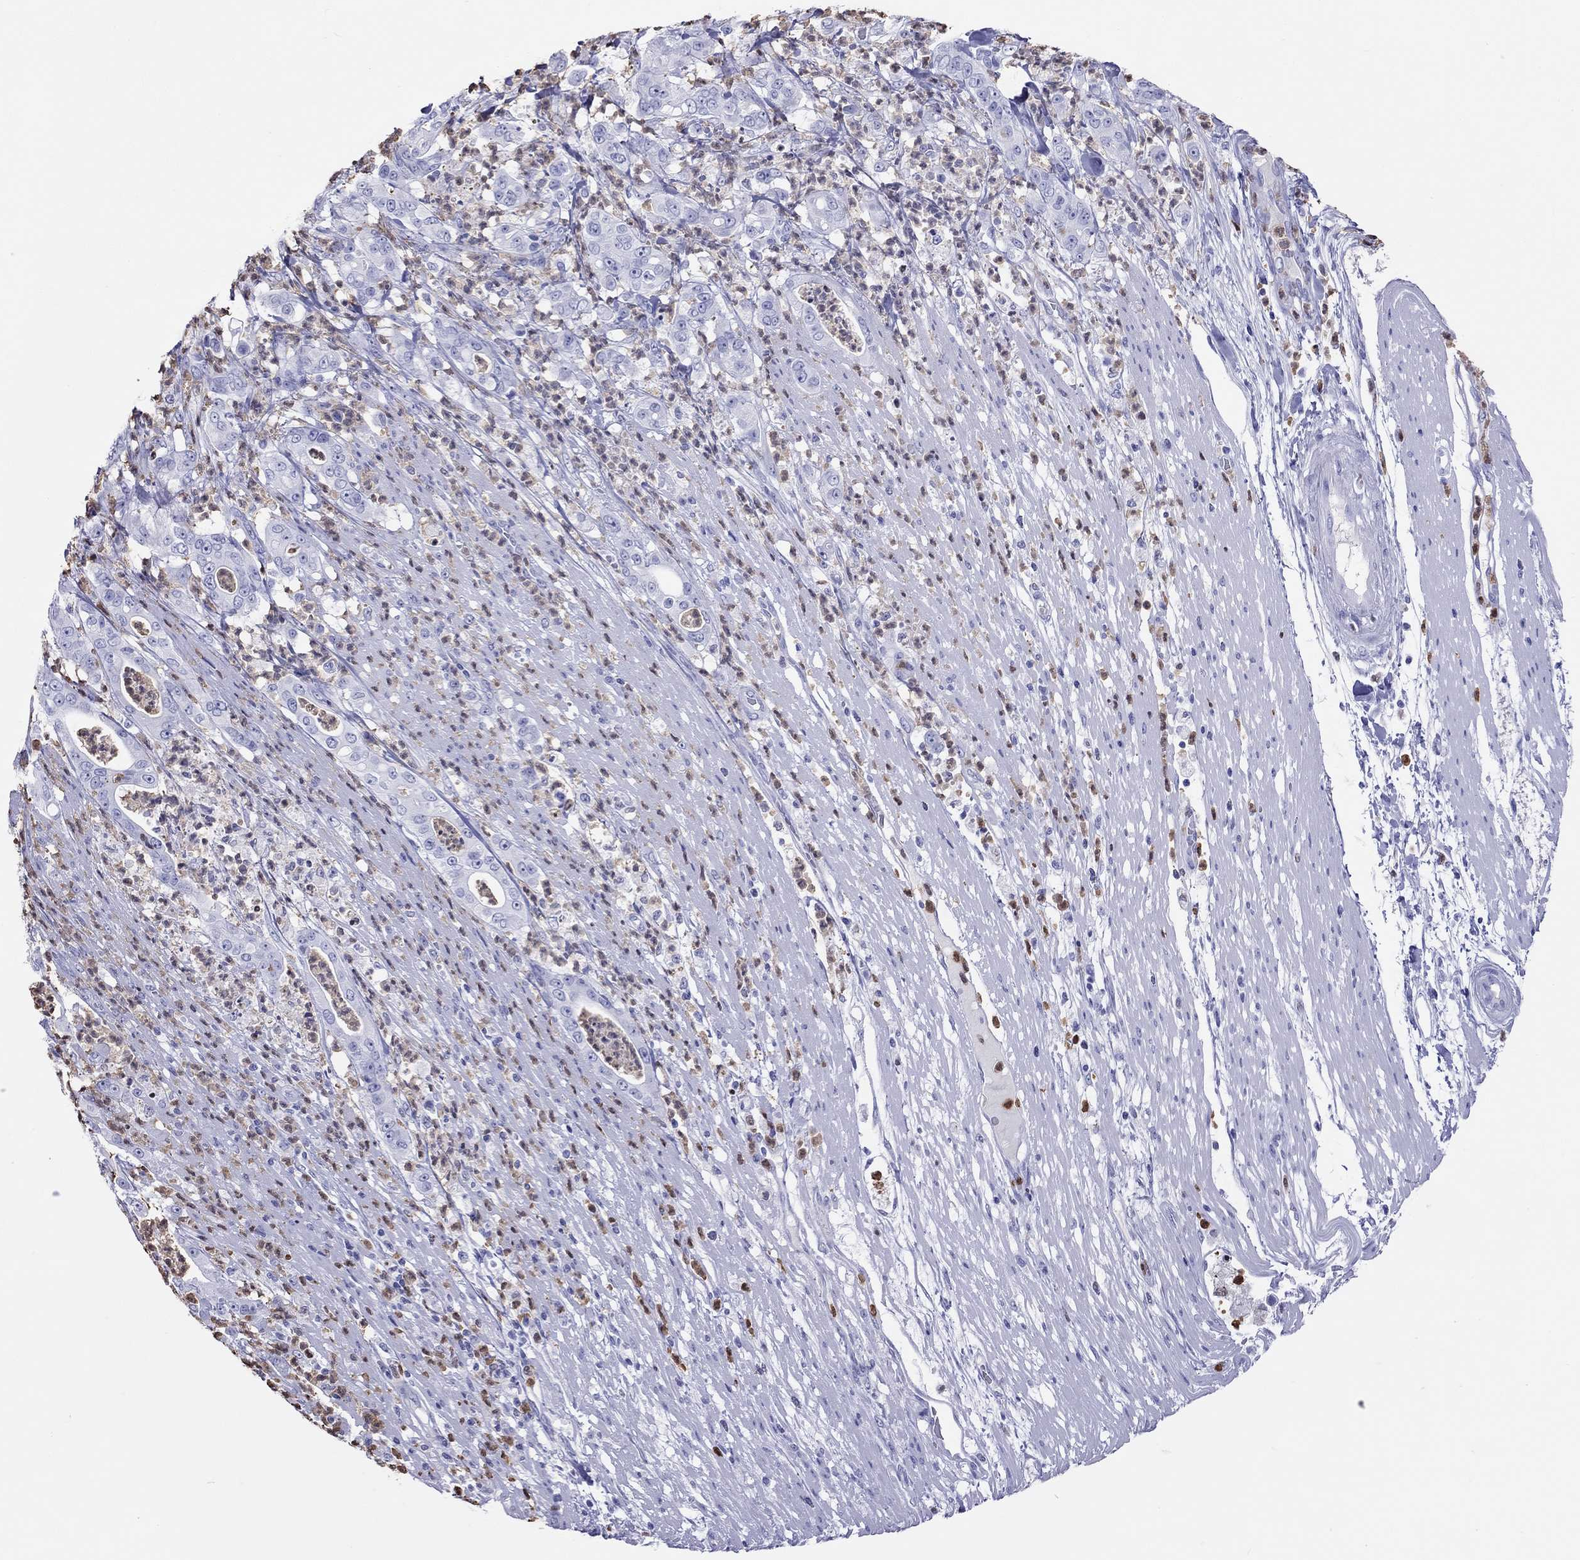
{"staining": {"intensity": "negative", "quantity": "none", "location": "none"}, "tissue": "pancreatic cancer", "cell_type": "Tumor cells", "image_type": "cancer", "snomed": [{"axis": "morphology", "description": "Adenocarcinoma, NOS"}, {"axis": "topography", "description": "Pancreas"}], "caption": "Immunohistochemistry image of neoplastic tissue: pancreatic adenocarcinoma stained with DAB shows no significant protein expression in tumor cells. (Immunohistochemistry (ihc), brightfield microscopy, high magnification).", "gene": "SLAMF1", "patient": {"sex": "male", "age": 71}}